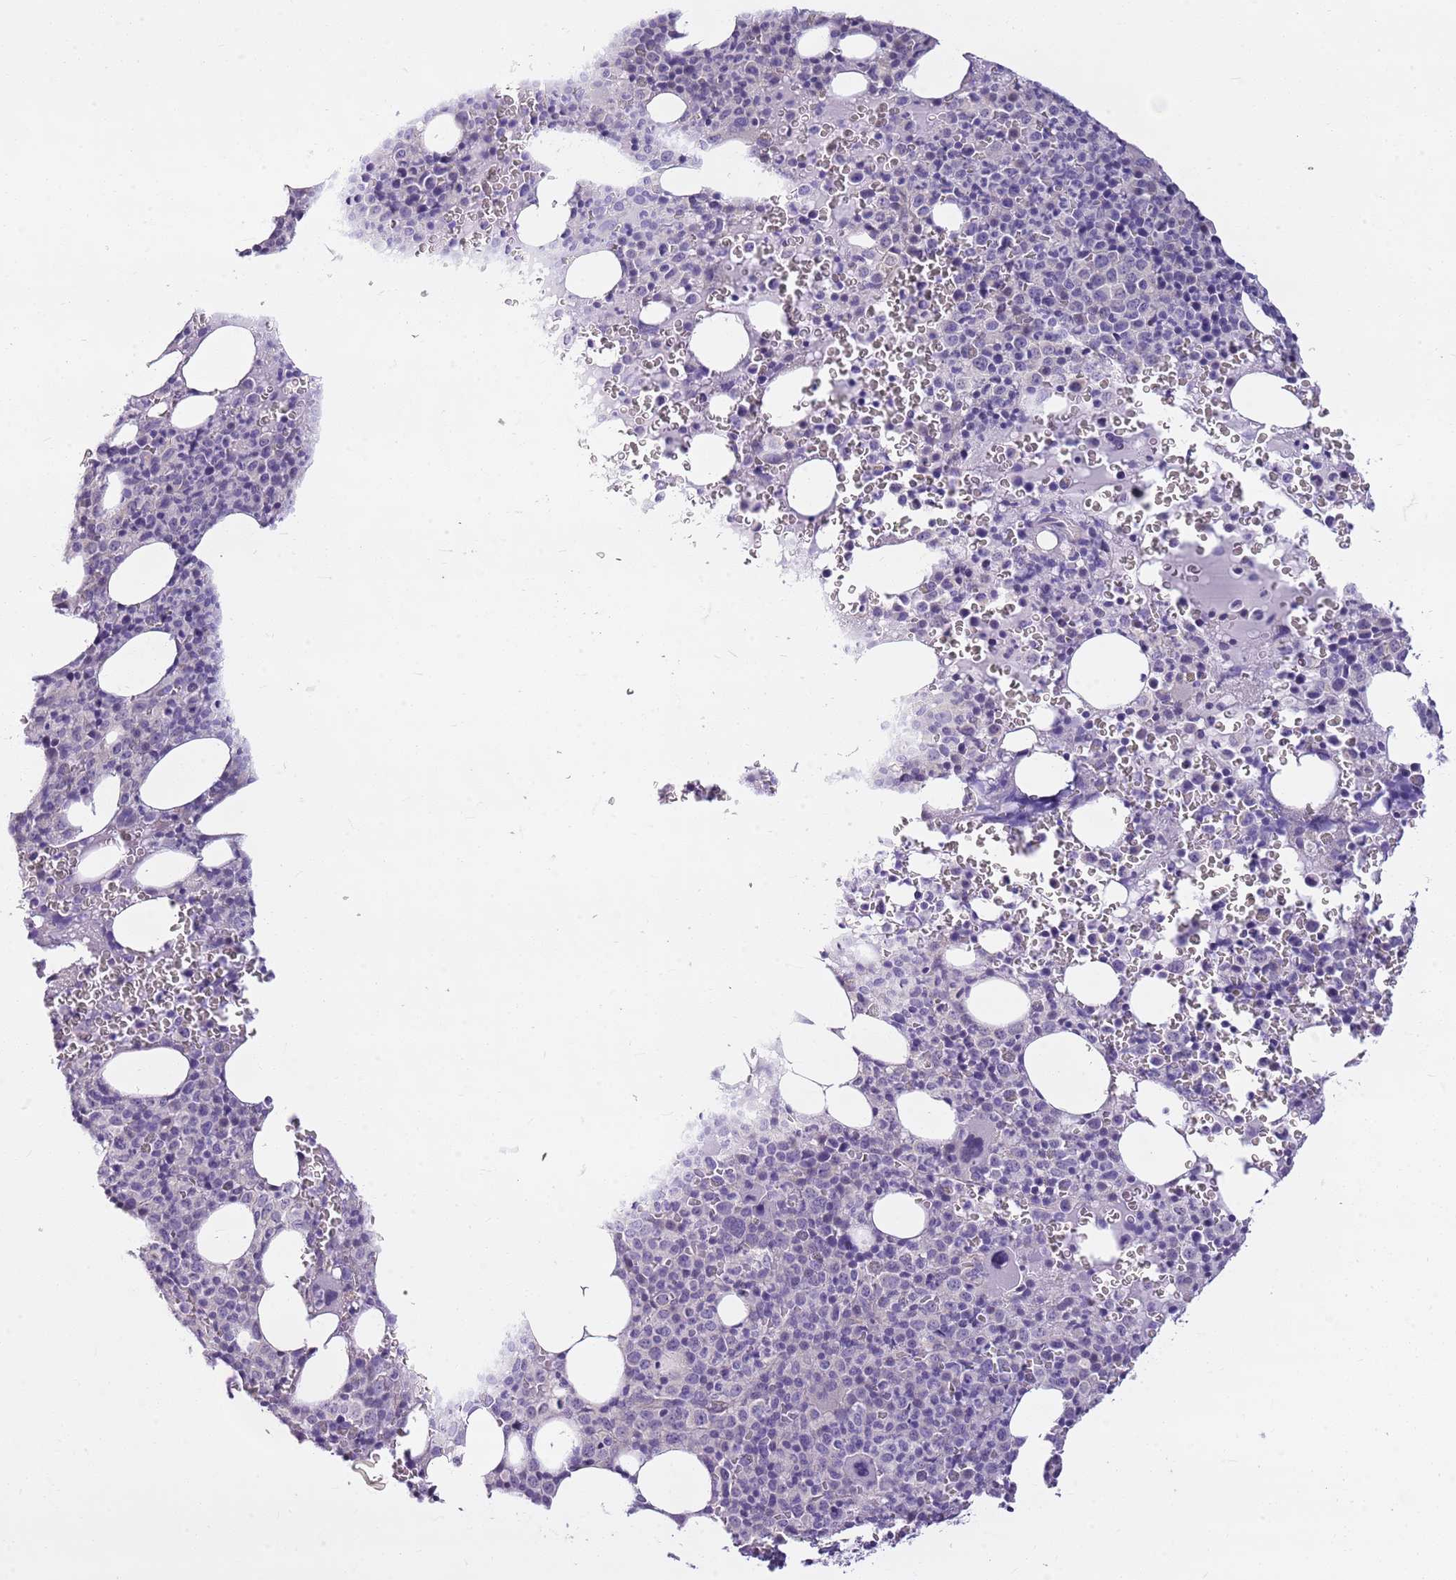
{"staining": {"intensity": "negative", "quantity": "none", "location": "none"}, "tissue": "bone marrow", "cell_type": "Hematopoietic cells", "image_type": "normal", "snomed": [{"axis": "morphology", "description": "Normal tissue, NOS"}, {"axis": "topography", "description": "Bone marrow"}], "caption": "The immunohistochemistry micrograph has no significant positivity in hematopoietic cells of bone marrow.", "gene": "PARP8", "patient": {"sex": "female", "age": 54}}